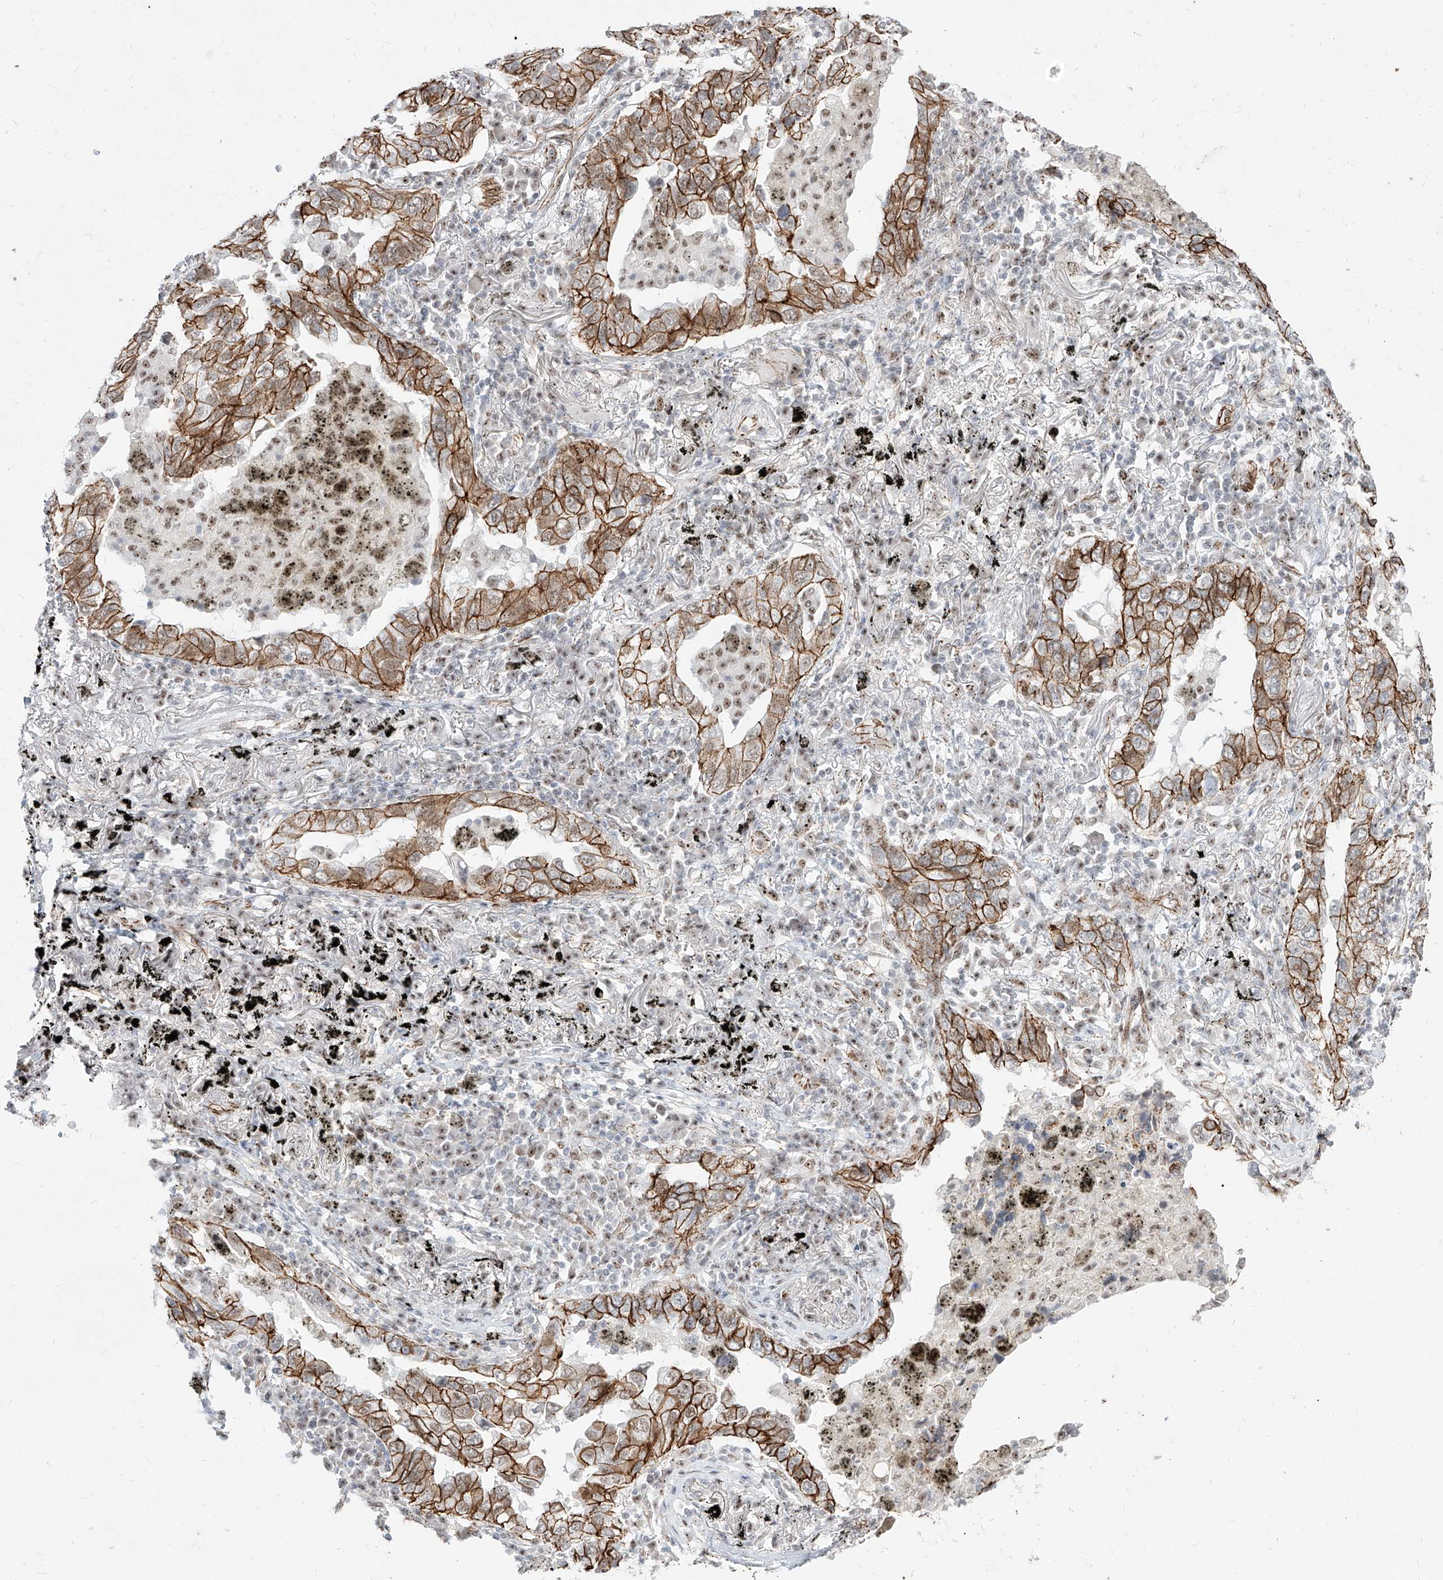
{"staining": {"intensity": "moderate", "quantity": ">75%", "location": "cytoplasmic/membranous"}, "tissue": "lung cancer", "cell_type": "Tumor cells", "image_type": "cancer", "snomed": [{"axis": "morphology", "description": "Adenocarcinoma, NOS"}, {"axis": "topography", "description": "Lung"}], "caption": "This micrograph displays adenocarcinoma (lung) stained with immunohistochemistry (IHC) to label a protein in brown. The cytoplasmic/membranous of tumor cells show moderate positivity for the protein. Nuclei are counter-stained blue.", "gene": "ZNF710", "patient": {"sex": "male", "age": 65}}